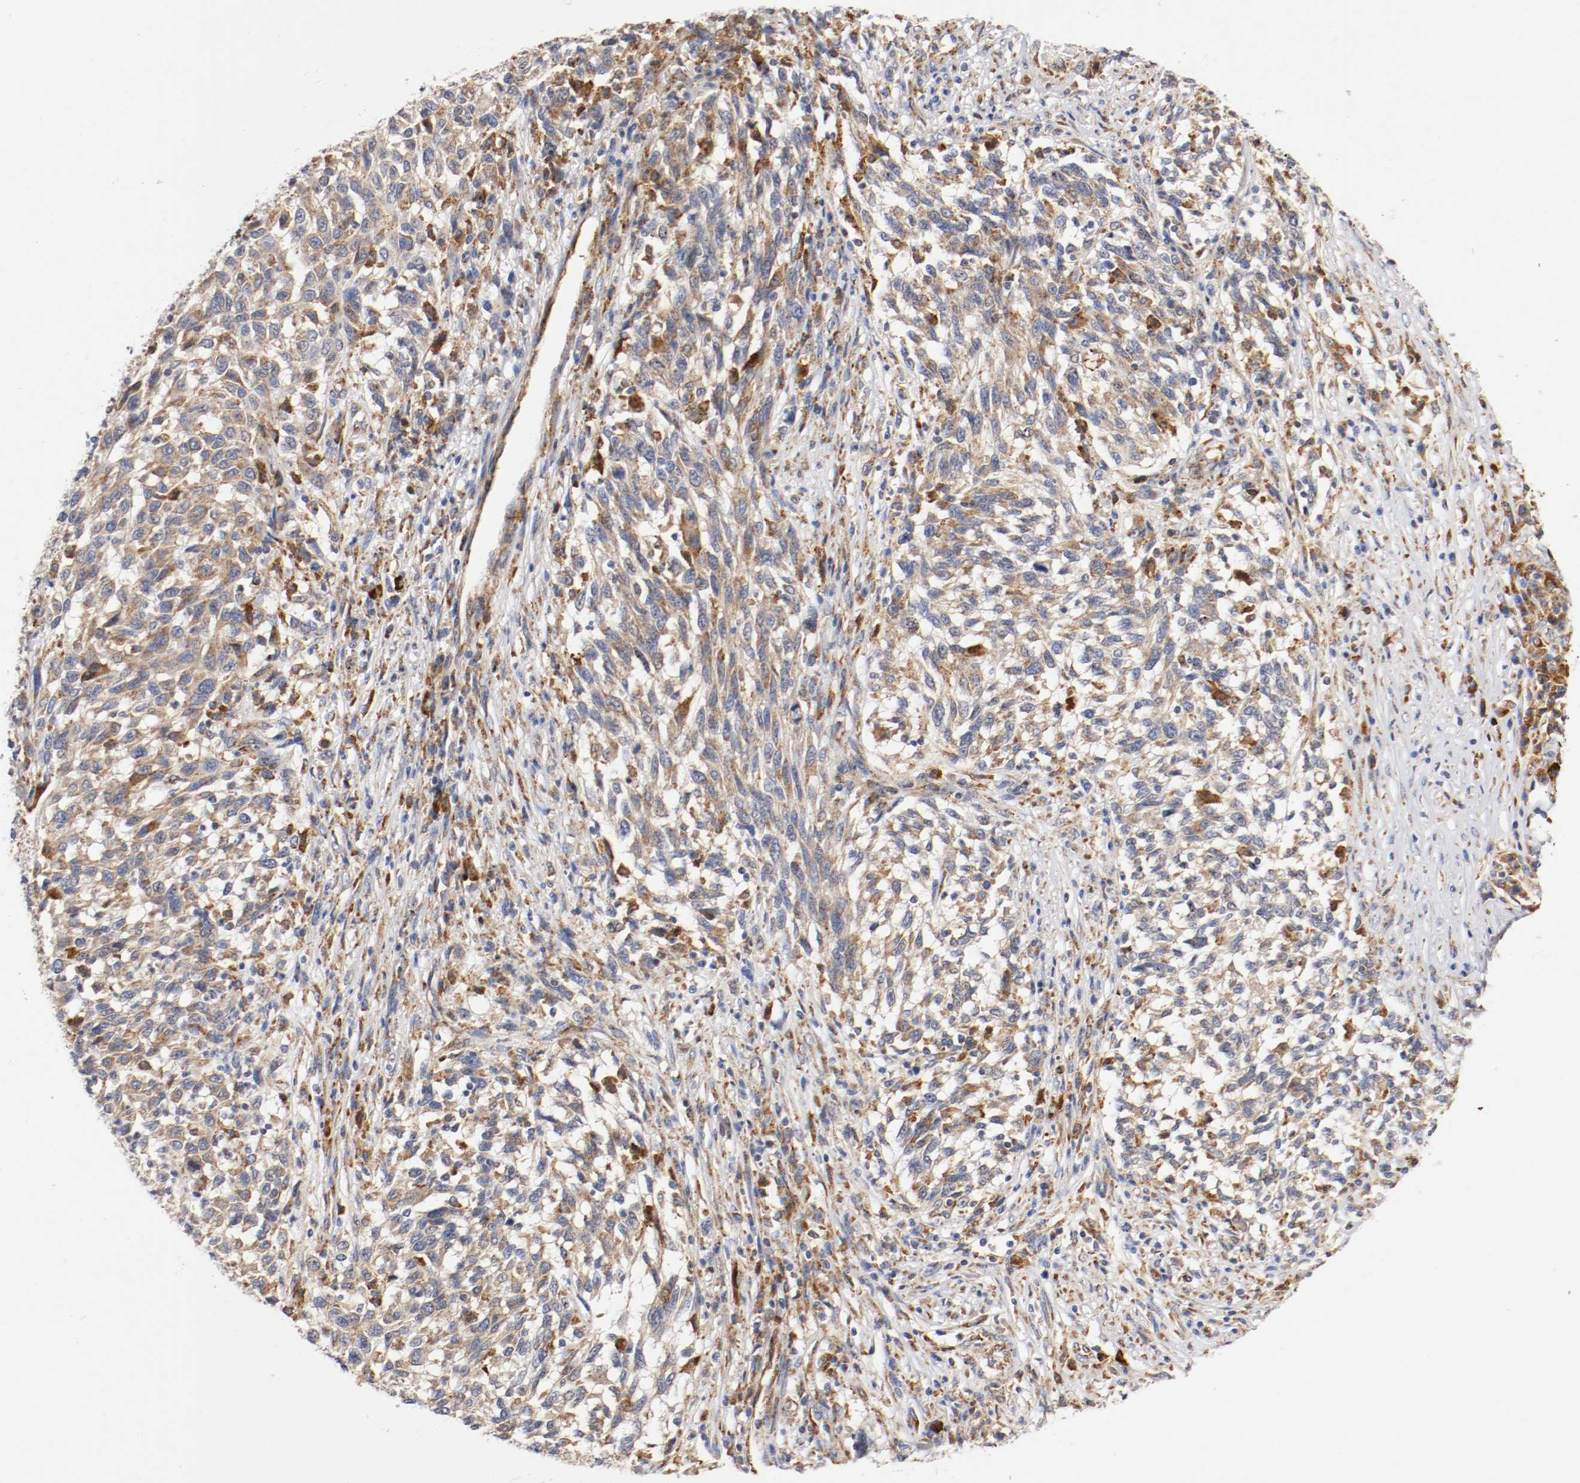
{"staining": {"intensity": "strong", "quantity": "25%-75%", "location": "cytoplasmic/membranous"}, "tissue": "melanoma", "cell_type": "Tumor cells", "image_type": "cancer", "snomed": [{"axis": "morphology", "description": "Malignant melanoma, Metastatic site"}, {"axis": "topography", "description": "Lymph node"}], "caption": "Immunohistochemical staining of human melanoma reveals high levels of strong cytoplasmic/membranous expression in about 25%-75% of tumor cells.", "gene": "TRAF2", "patient": {"sex": "male", "age": 61}}